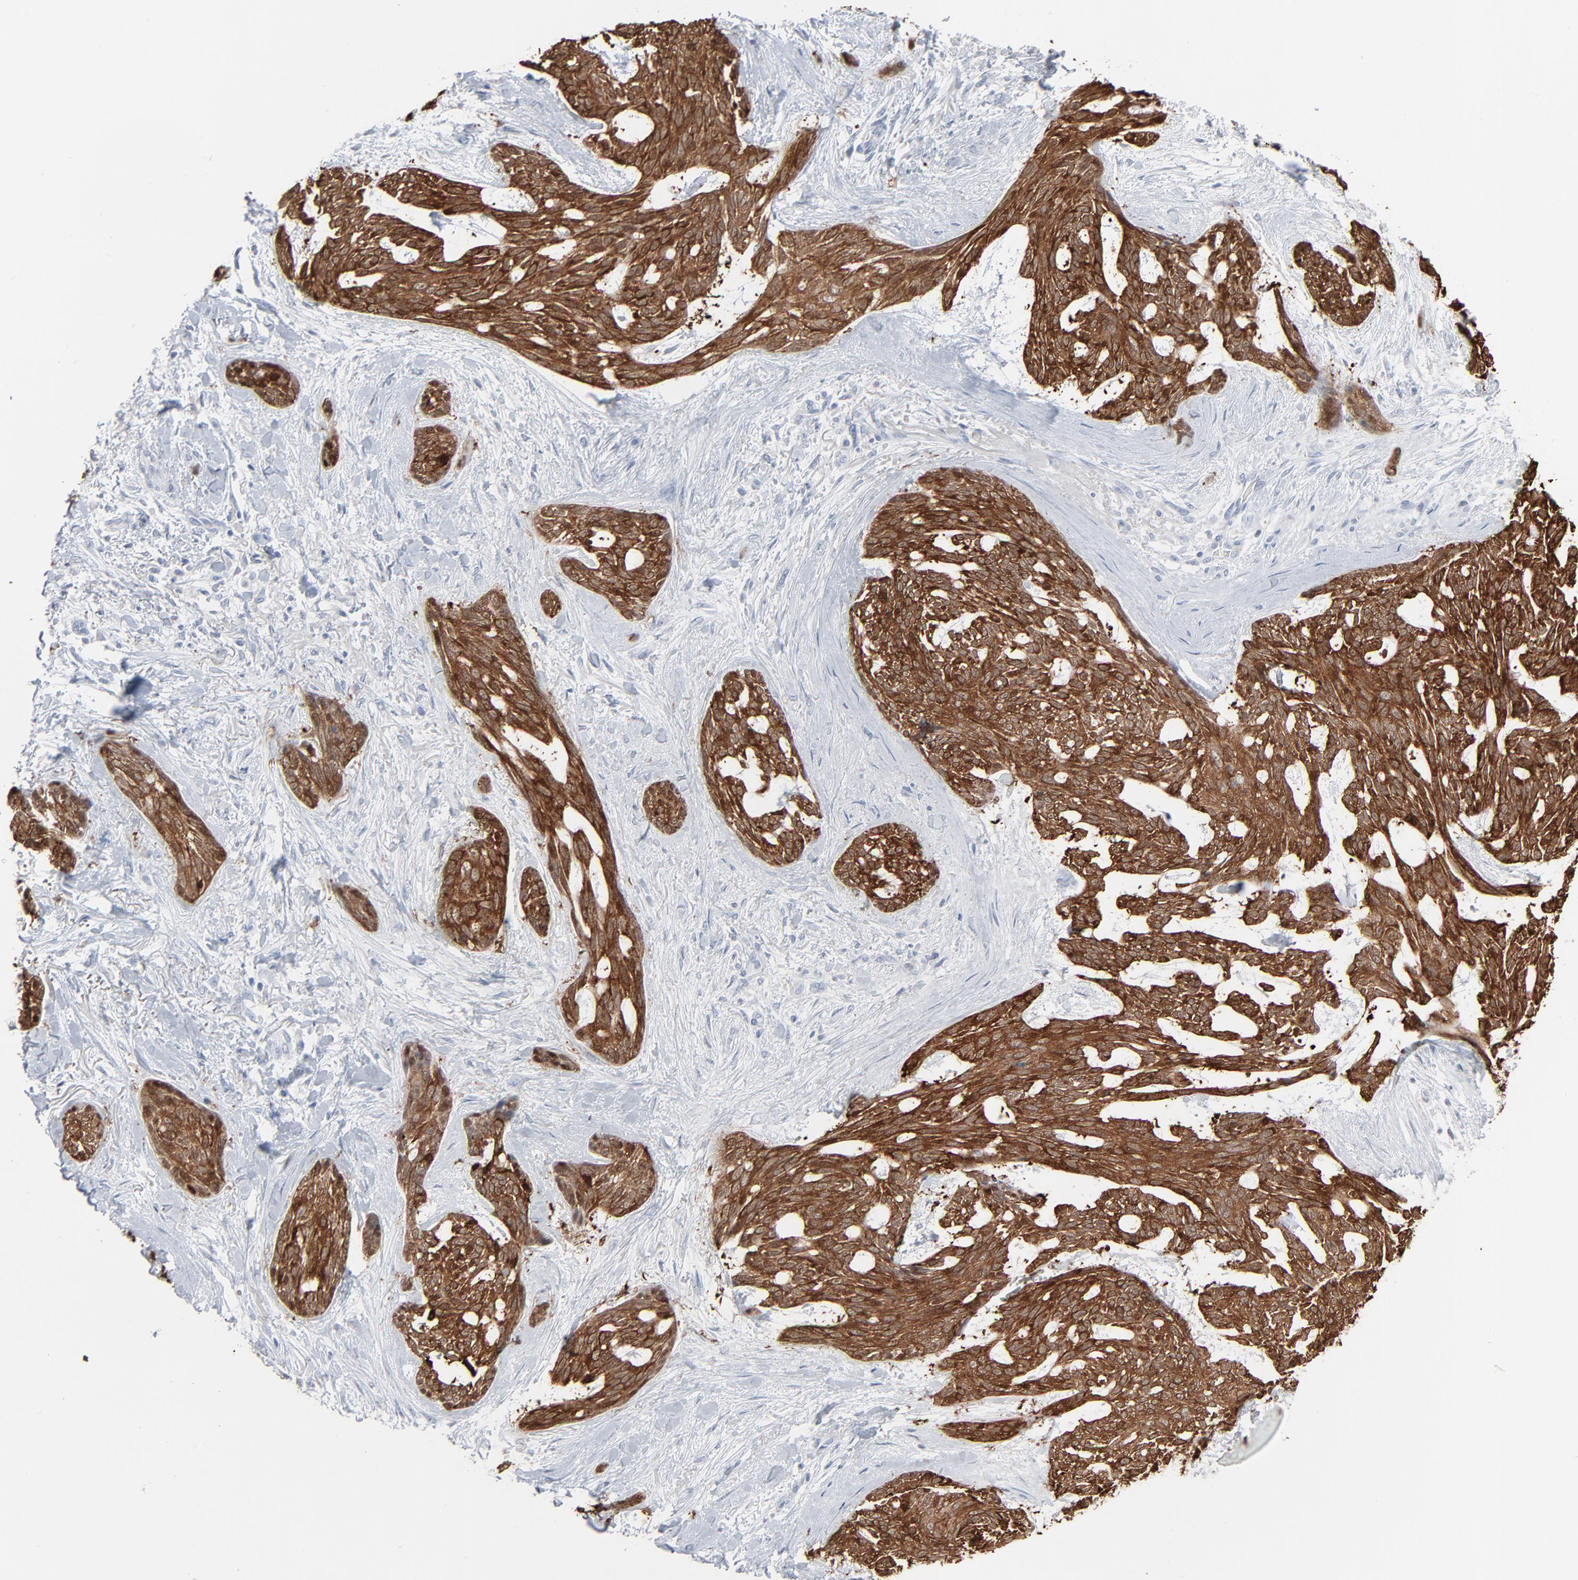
{"staining": {"intensity": "strong", "quantity": ">75%", "location": "cytoplasmic/membranous"}, "tissue": "skin cancer", "cell_type": "Tumor cells", "image_type": "cancer", "snomed": [{"axis": "morphology", "description": "Normal tissue, NOS"}, {"axis": "morphology", "description": "Basal cell carcinoma"}, {"axis": "topography", "description": "Skin"}], "caption": "Tumor cells exhibit high levels of strong cytoplasmic/membranous positivity in approximately >75% of cells in human basal cell carcinoma (skin).", "gene": "PHGDH", "patient": {"sex": "female", "age": 71}}